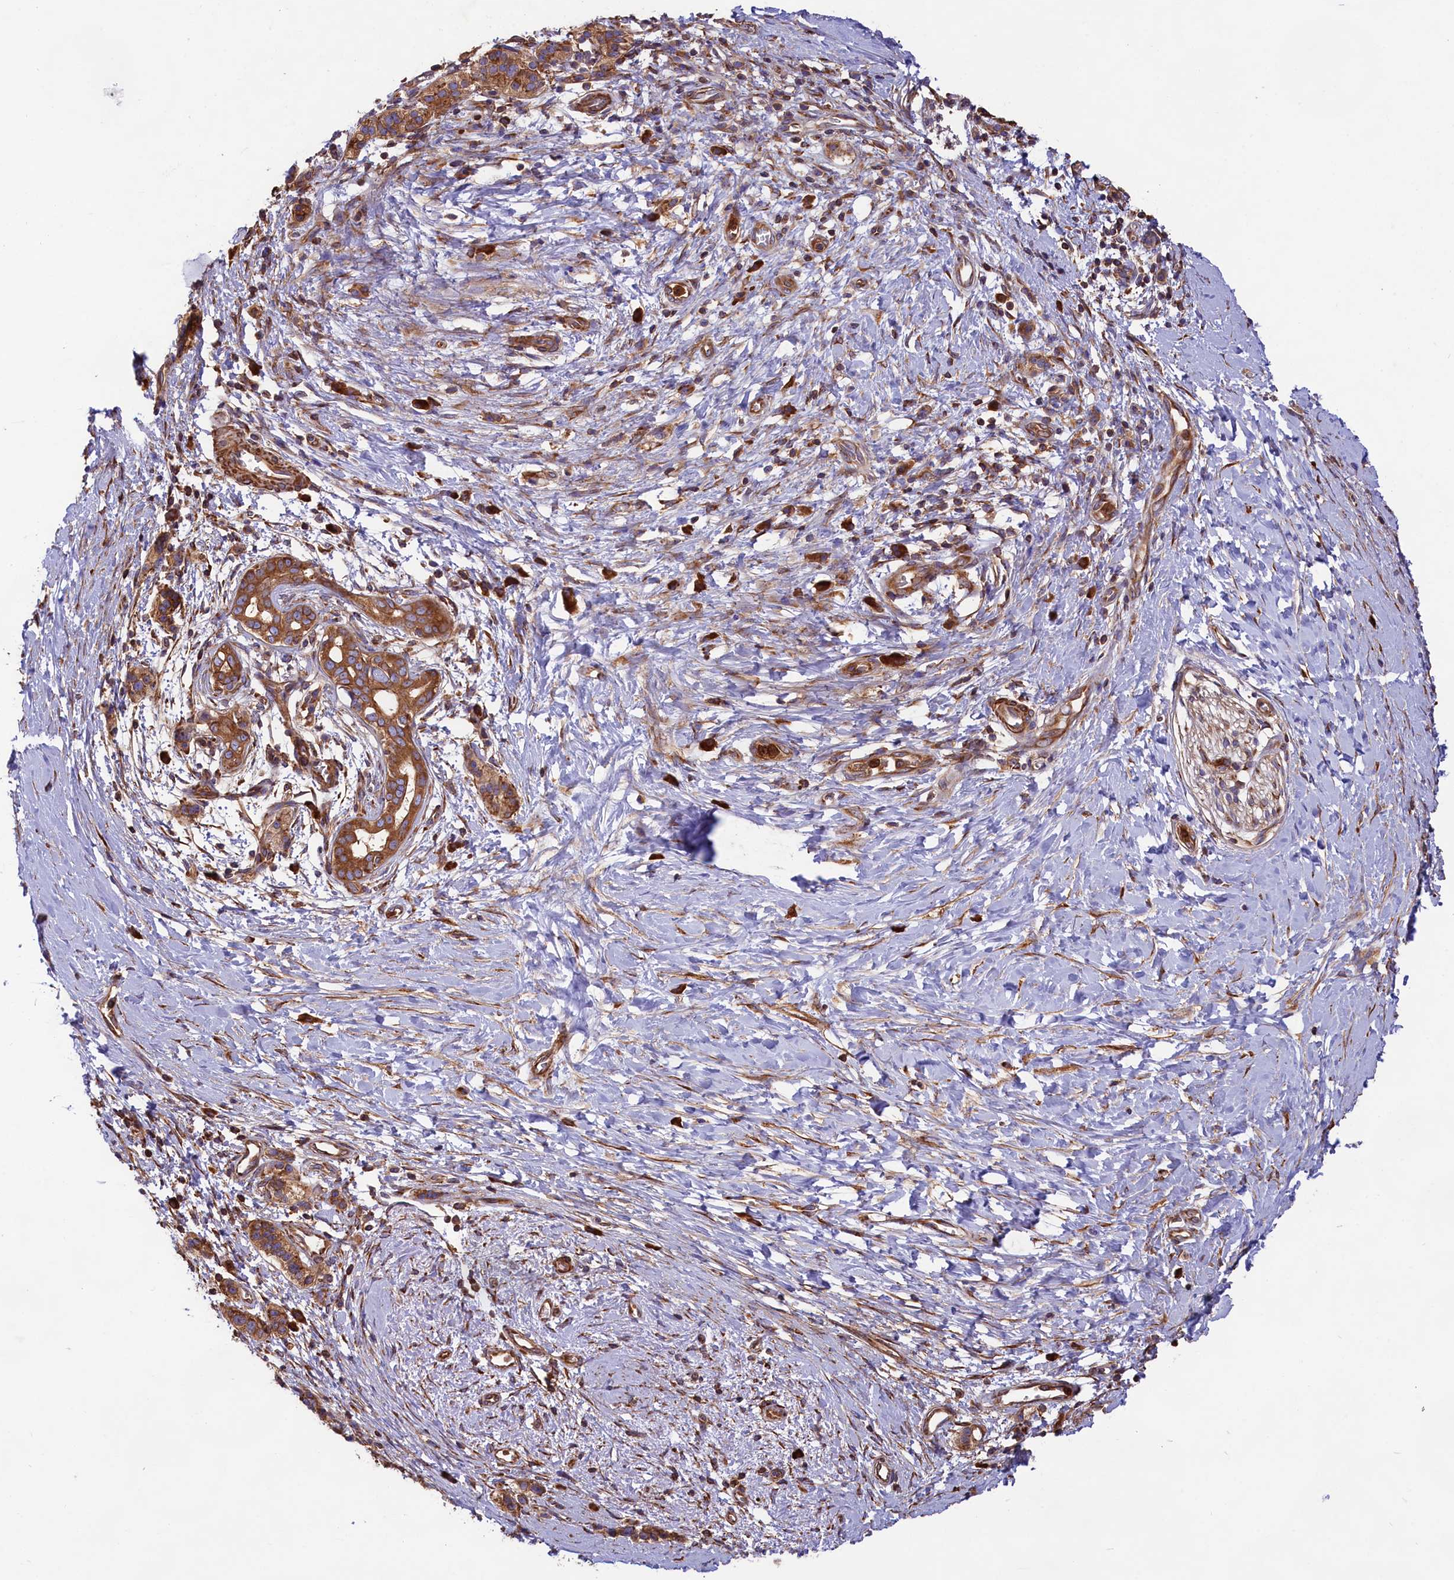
{"staining": {"intensity": "moderate", "quantity": ">75%", "location": "cytoplasmic/membranous"}, "tissue": "pancreatic cancer", "cell_type": "Tumor cells", "image_type": "cancer", "snomed": [{"axis": "morphology", "description": "Adenocarcinoma, NOS"}, {"axis": "topography", "description": "Pancreas"}], "caption": "Immunohistochemical staining of pancreatic cancer demonstrates medium levels of moderate cytoplasmic/membranous positivity in approximately >75% of tumor cells.", "gene": "GYS1", "patient": {"sex": "male", "age": 50}}